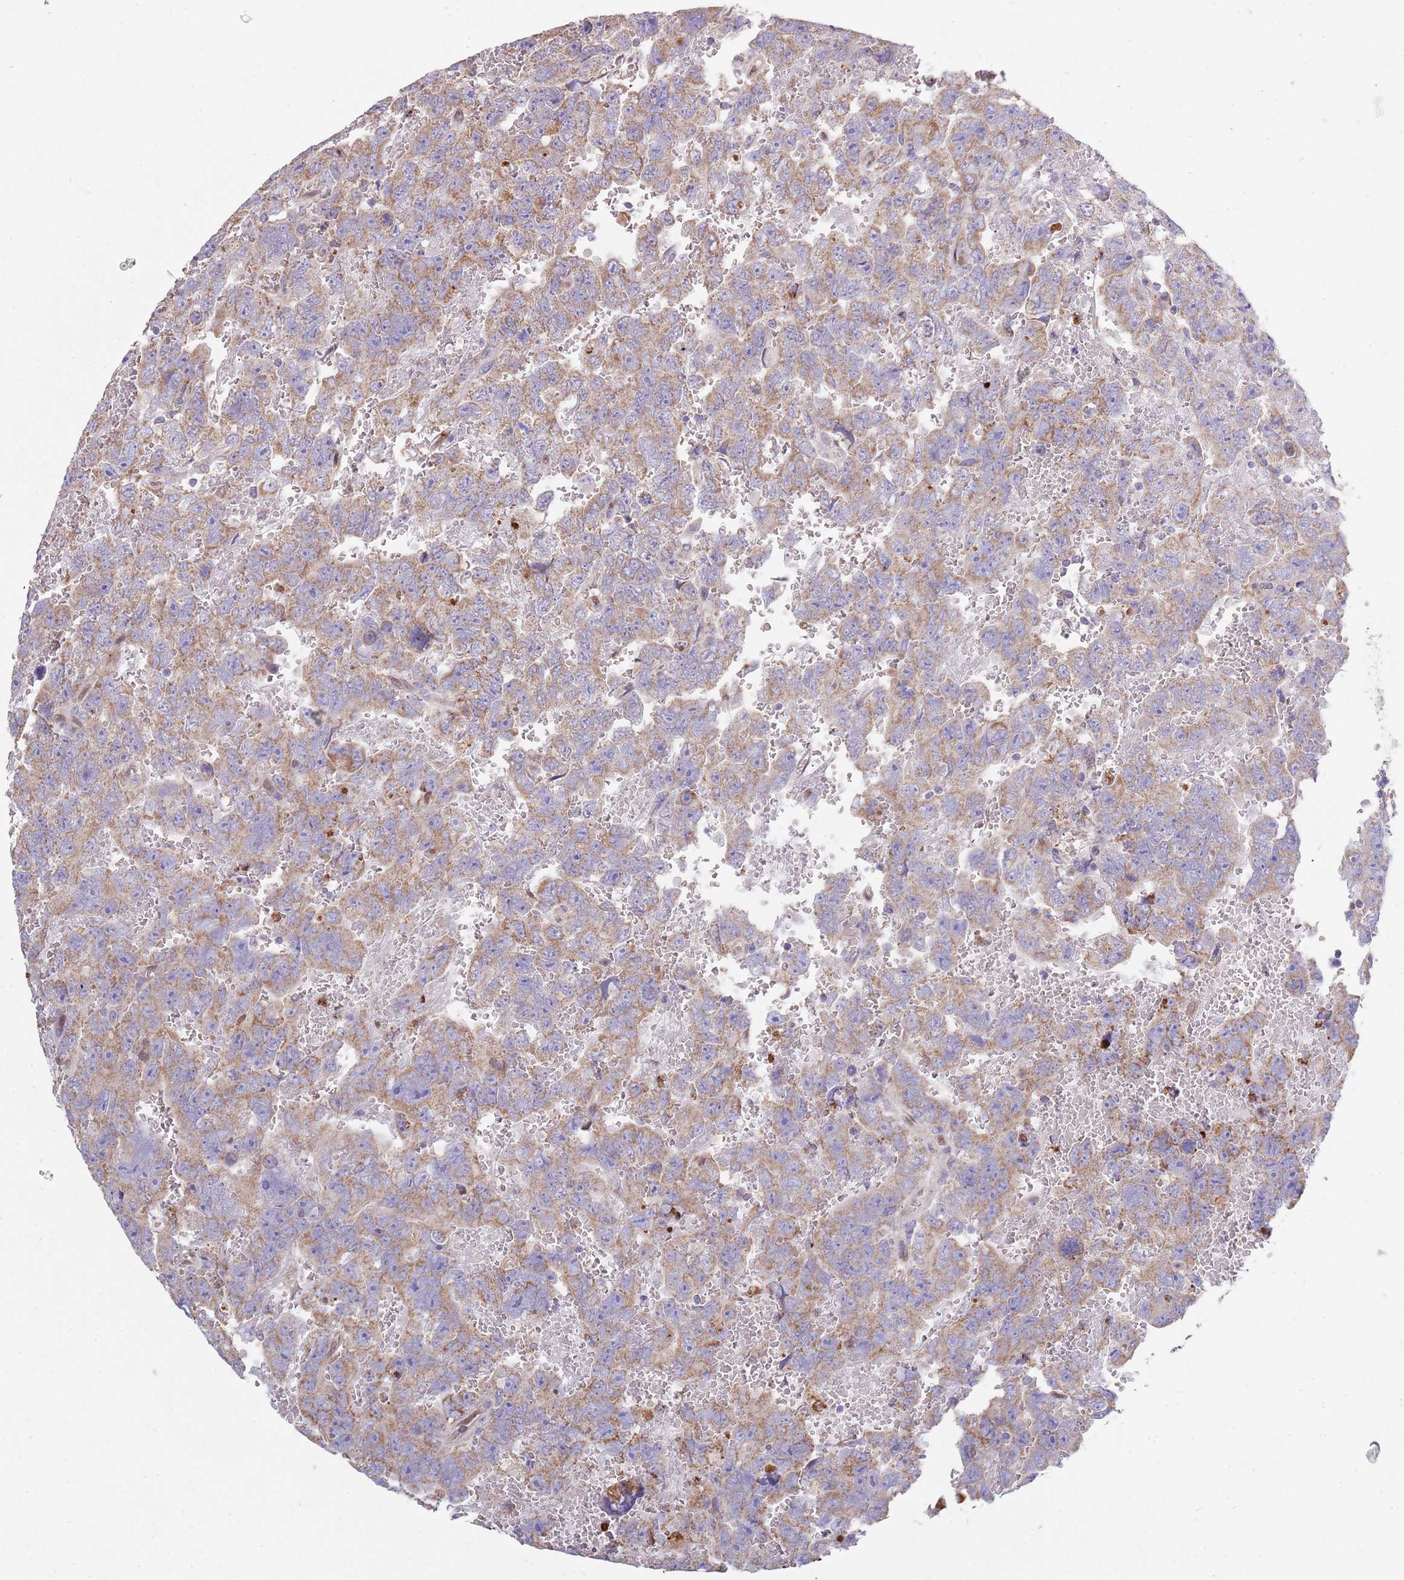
{"staining": {"intensity": "moderate", "quantity": "25%-75%", "location": "cytoplasmic/membranous"}, "tissue": "testis cancer", "cell_type": "Tumor cells", "image_type": "cancer", "snomed": [{"axis": "morphology", "description": "Carcinoma, Embryonal, NOS"}, {"axis": "topography", "description": "Testis"}], "caption": "This image displays immunohistochemistry staining of human embryonal carcinoma (testis), with medium moderate cytoplasmic/membranous staining in about 25%-75% of tumor cells.", "gene": "DDT", "patient": {"sex": "male", "age": 45}}